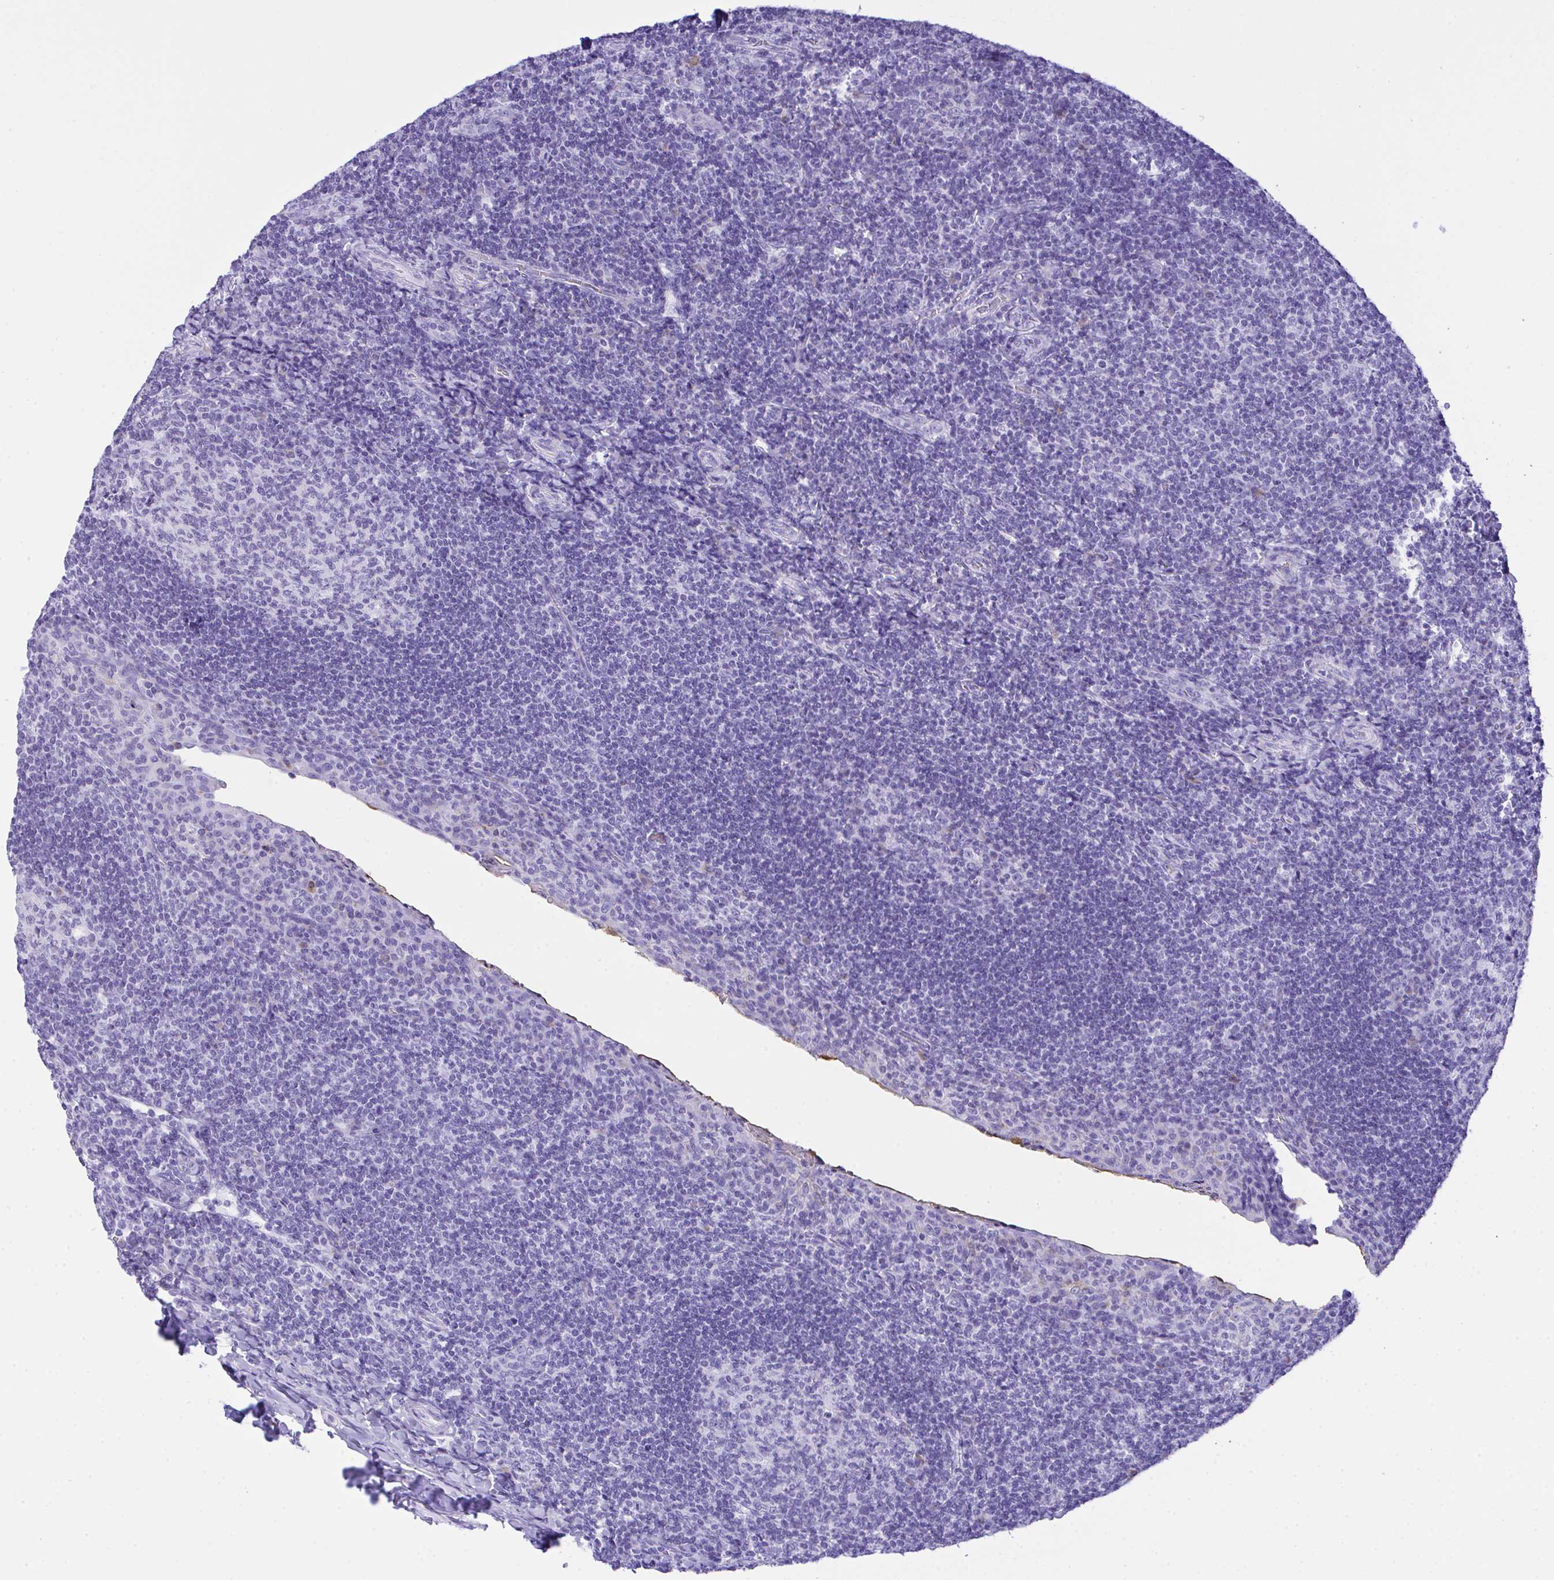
{"staining": {"intensity": "negative", "quantity": "none", "location": "none"}, "tissue": "tonsil", "cell_type": "Germinal center cells", "image_type": "normal", "snomed": [{"axis": "morphology", "description": "Normal tissue, NOS"}, {"axis": "topography", "description": "Tonsil"}], "caption": "Immunohistochemistry (IHC) micrograph of normal tonsil: human tonsil stained with DAB demonstrates no significant protein positivity in germinal center cells. Nuclei are stained in blue.", "gene": "AKR1D1", "patient": {"sex": "male", "age": 17}}